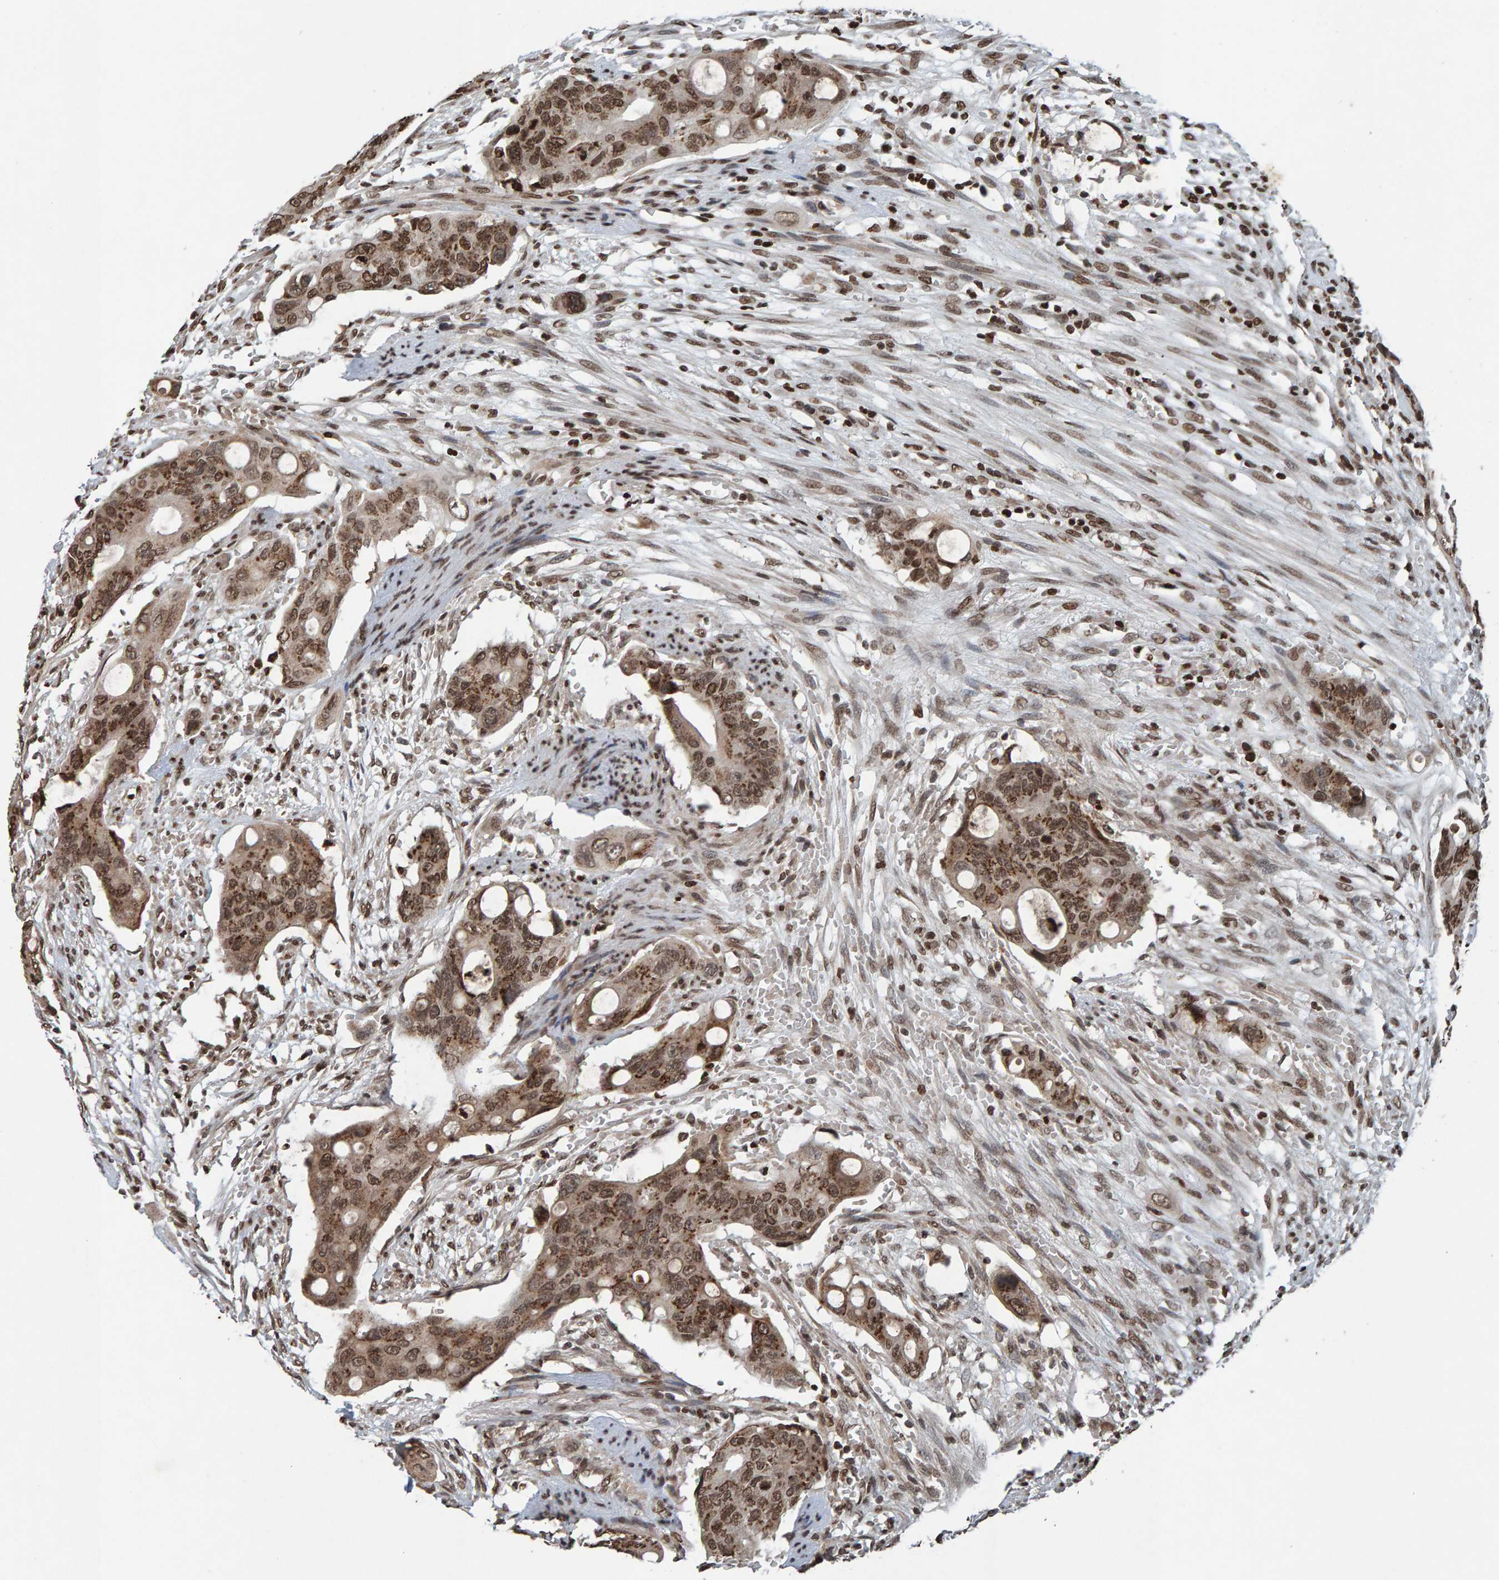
{"staining": {"intensity": "moderate", "quantity": ">75%", "location": "nuclear"}, "tissue": "colorectal cancer", "cell_type": "Tumor cells", "image_type": "cancer", "snomed": [{"axis": "morphology", "description": "Adenocarcinoma, NOS"}, {"axis": "topography", "description": "Colon"}], "caption": "Tumor cells reveal moderate nuclear positivity in about >75% of cells in colorectal adenocarcinoma. The staining is performed using DAB (3,3'-diaminobenzidine) brown chromogen to label protein expression. The nuclei are counter-stained blue using hematoxylin.", "gene": "H2AZ1", "patient": {"sex": "female", "age": 57}}